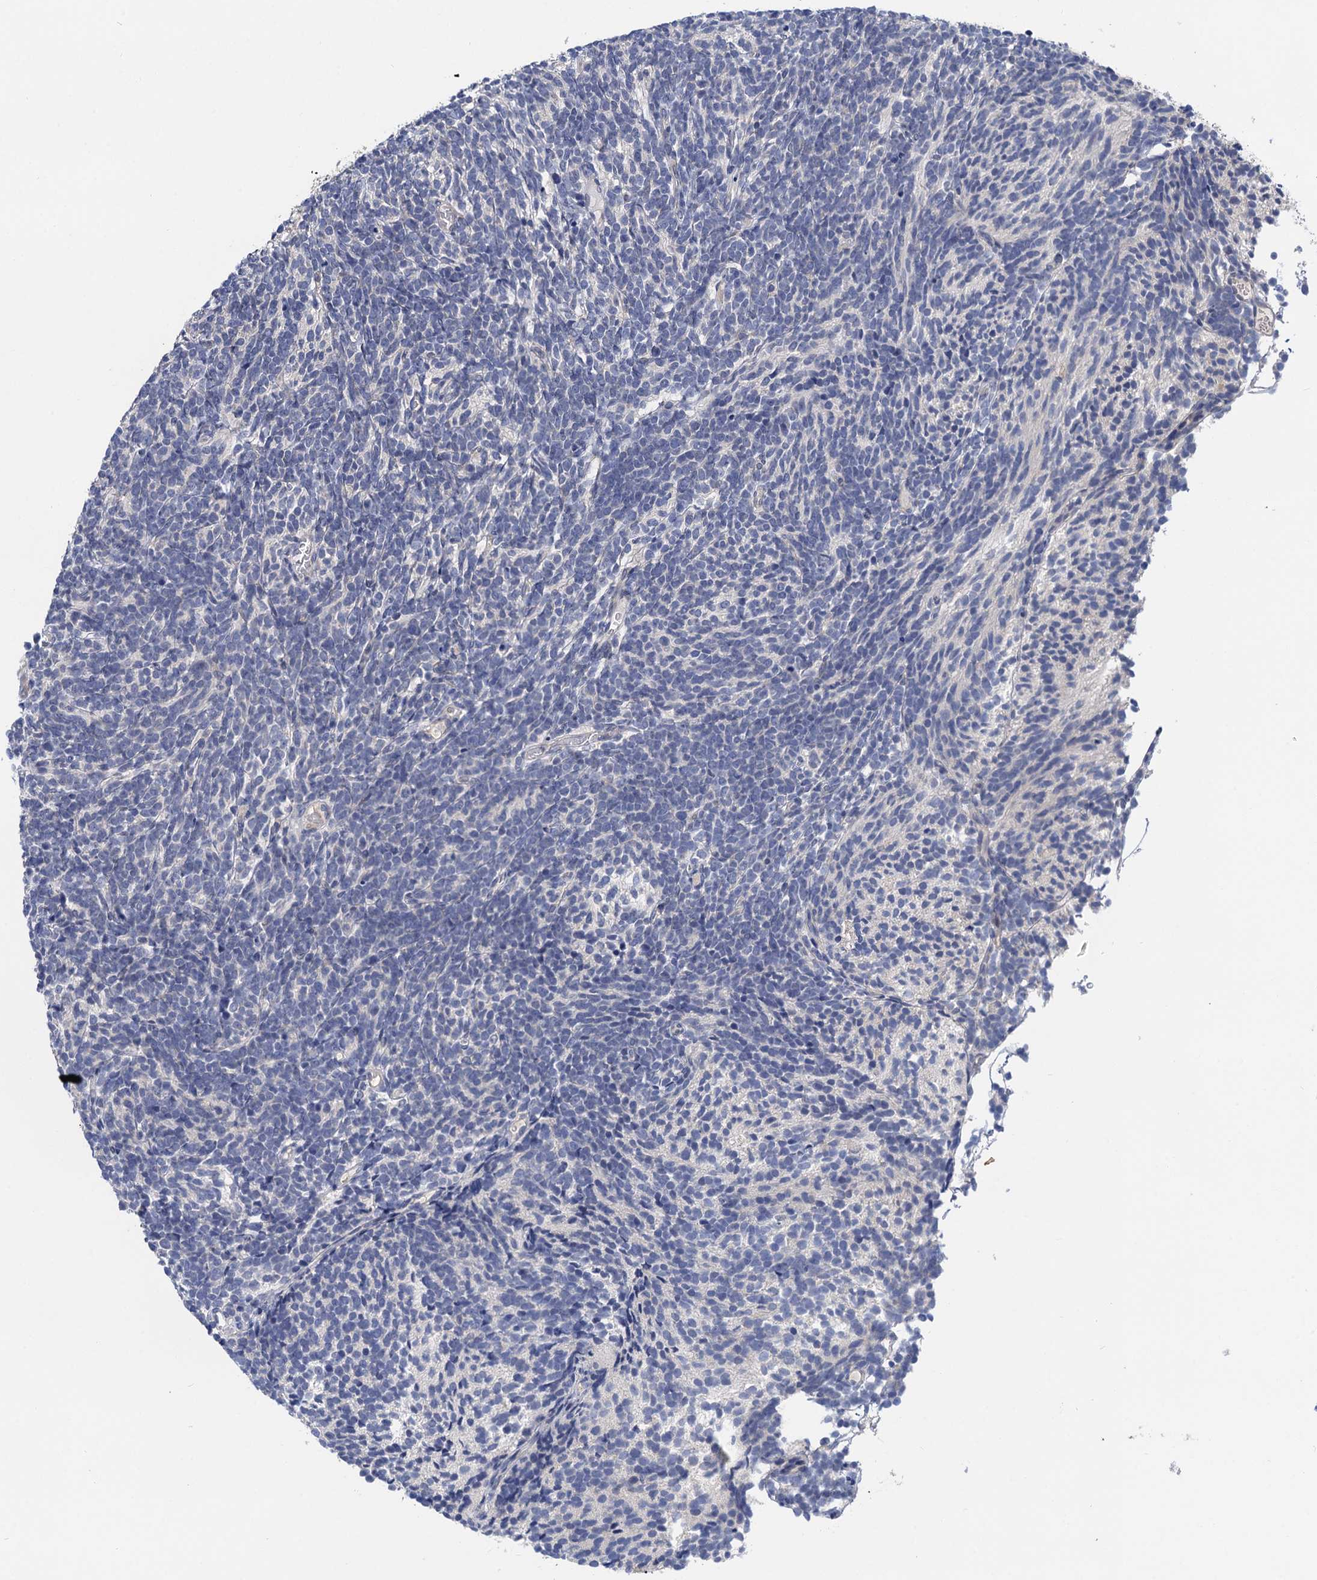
{"staining": {"intensity": "negative", "quantity": "none", "location": "none"}, "tissue": "glioma", "cell_type": "Tumor cells", "image_type": "cancer", "snomed": [{"axis": "morphology", "description": "Glioma, malignant, Low grade"}, {"axis": "topography", "description": "Brain"}], "caption": "Glioma stained for a protein using immunohistochemistry (IHC) reveals no staining tumor cells.", "gene": "TMEM39B", "patient": {"sex": "female", "age": 1}}